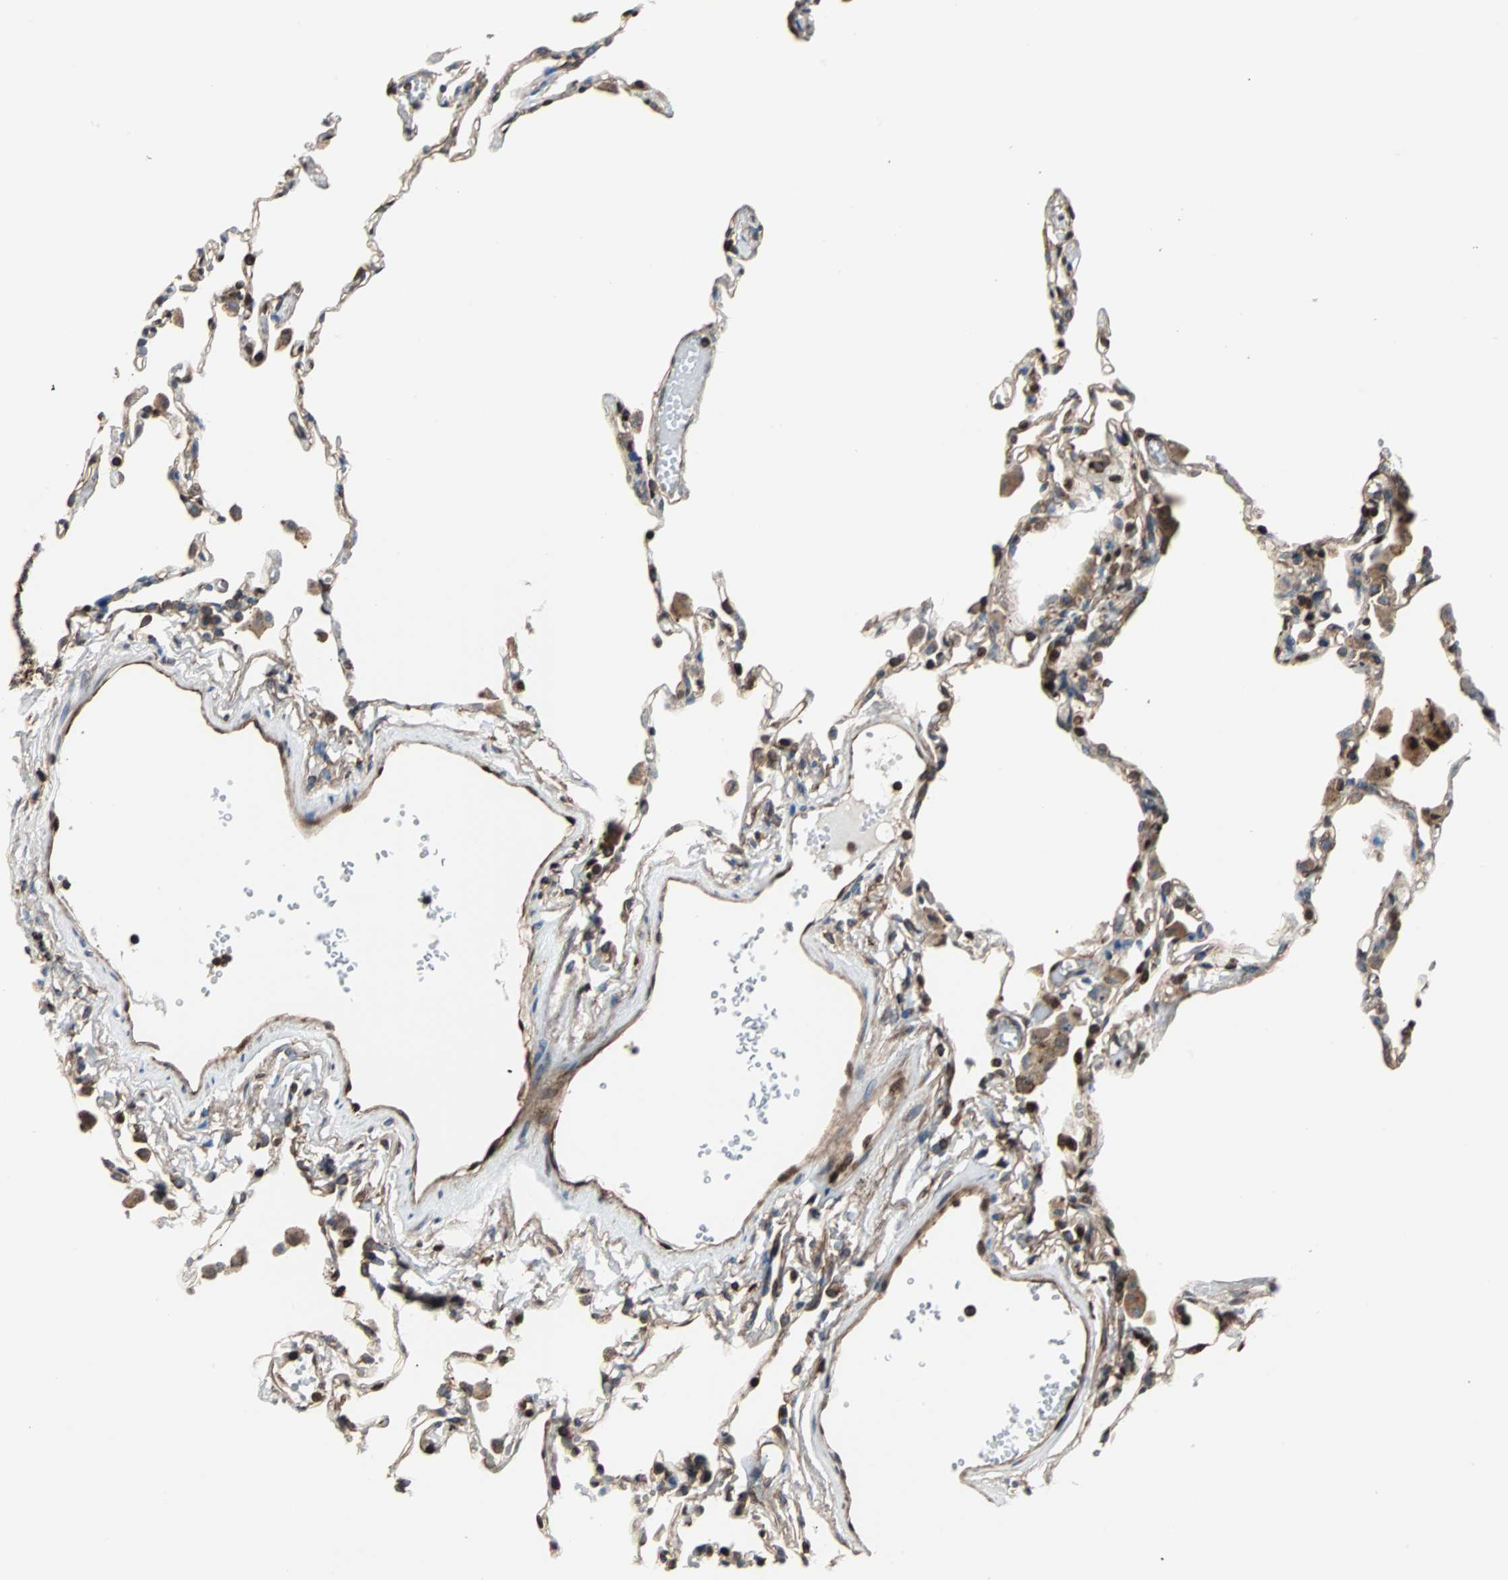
{"staining": {"intensity": "strong", "quantity": ">75%", "location": "cytoplasmic/membranous,nuclear"}, "tissue": "lung", "cell_type": "Alveolar cells", "image_type": "normal", "snomed": [{"axis": "morphology", "description": "Normal tissue, NOS"}, {"axis": "topography", "description": "Lung"}], "caption": "Immunohistochemical staining of benign lung reveals strong cytoplasmic/membranous,nuclear protein staining in approximately >75% of alveolar cells. The staining was performed using DAB to visualize the protein expression in brown, while the nuclei were stained in blue with hematoxylin (Magnification: 20x).", "gene": "RELA", "patient": {"sex": "female", "age": 49}}